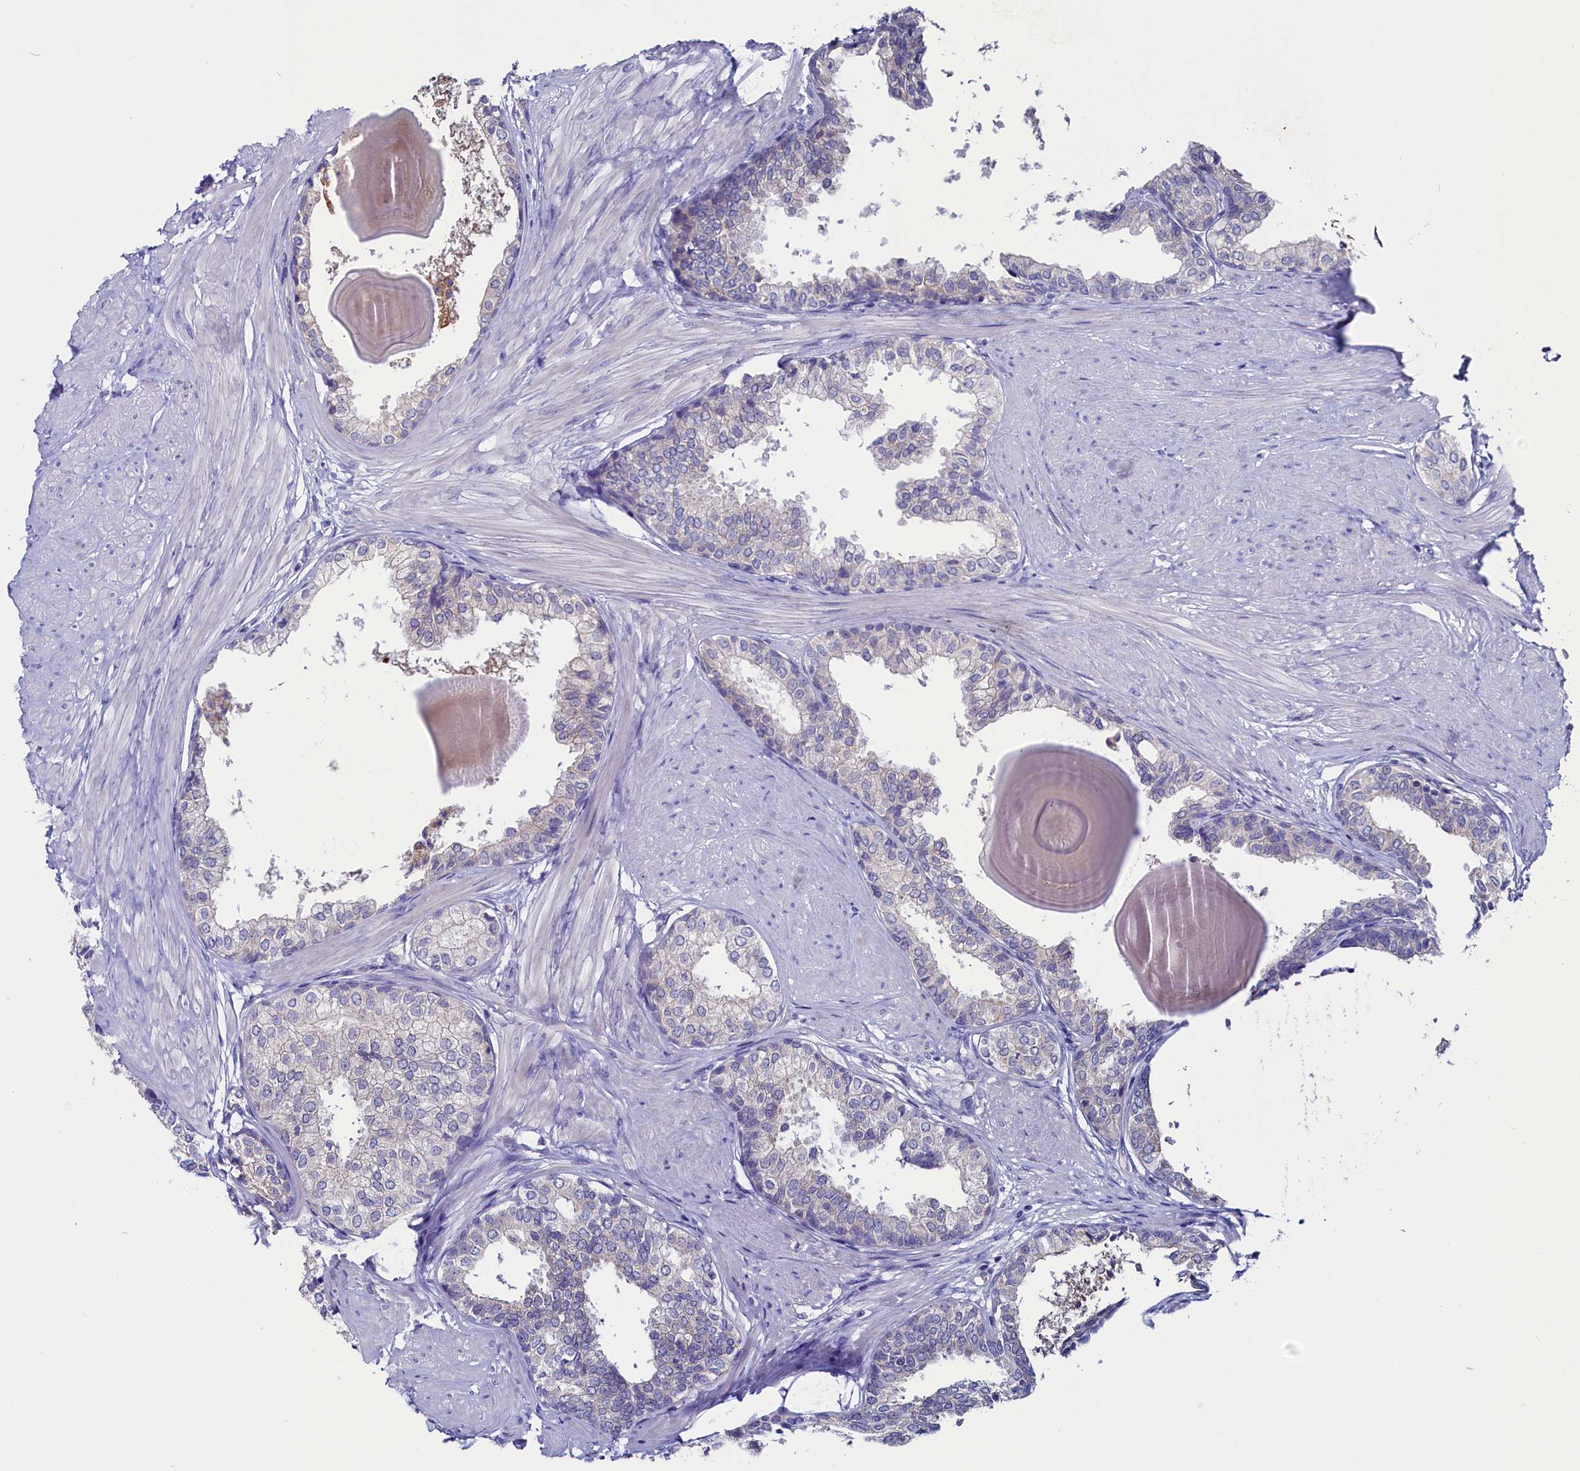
{"staining": {"intensity": "weak", "quantity": "25%-75%", "location": "cytoplasmic/membranous"}, "tissue": "prostate", "cell_type": "Glandular cells", "image_type": "normal", "snomed": [{"axis": "morphology", "description": "Normal tissue, NOS"}, {"axis": "topography", "description": "Prostate"}], "caption": "Weak cytoplasmic/membranous expression for a protein is appreciated in approximately 25%-75% of glandular cells of normal prostate using immunohistochemistry (IHC).", "gene": "CIAPIN1", "patient": {"sex": "male", "age": 48}}